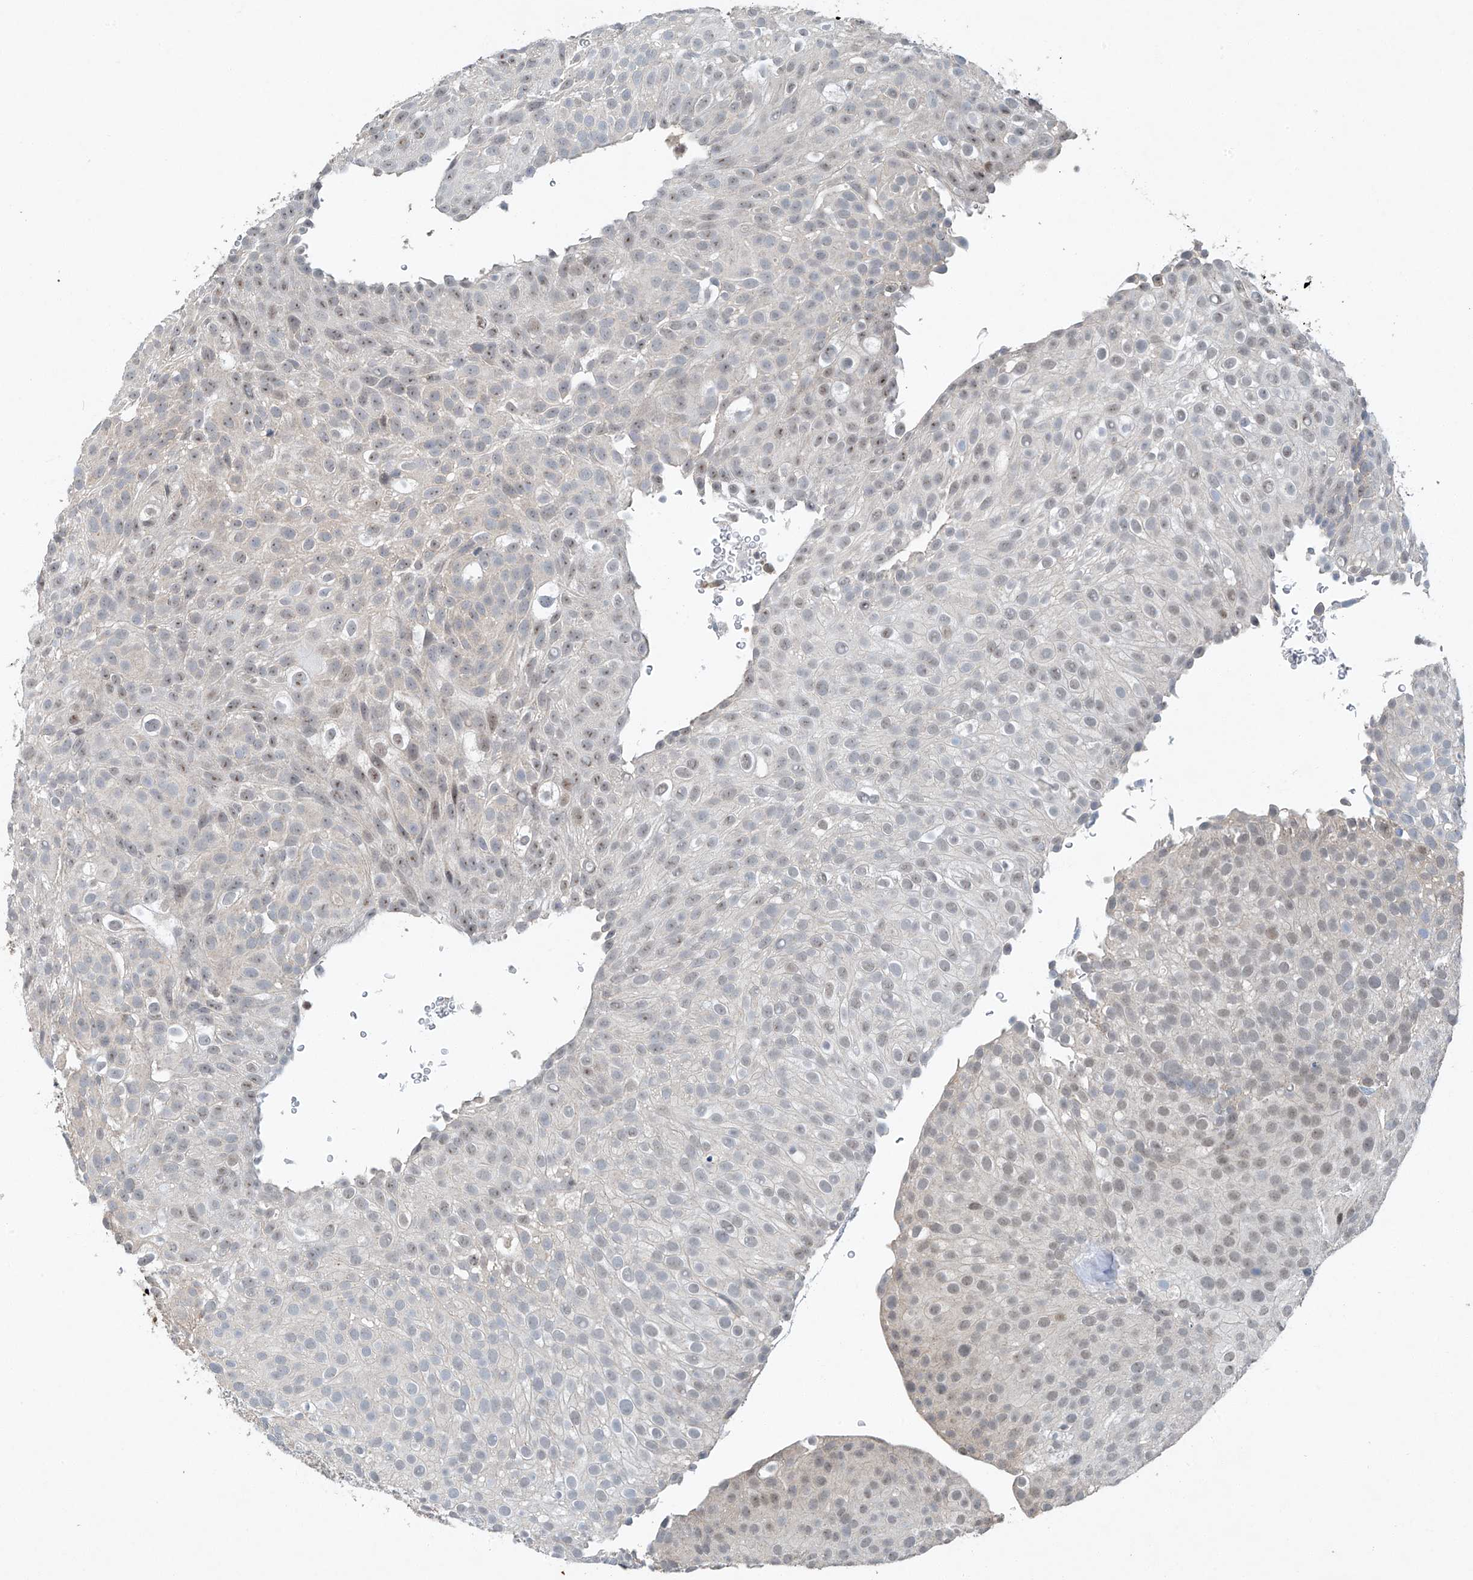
{"staining": {"intensity": "weak", "quantity": "25%-75%", "location": "nuclear"}, "tissue": "urothelial cancer", "cell_type": "Tumor cells", "image_type": "cancer", "snomed": [{"axis": "morphology", "description": "Urothelial carcinoma, Low grade"}, {"axis": "topography", "description": "Urinary bladder"}], "caption": "Immunohistochemical staining of urothelial cancer demonstrates low levels of weak nuclear protein staining in about 25%-75% of tumor cells.", "gene": "TAF8", "patient": {"sex": "male", "age": 78}}